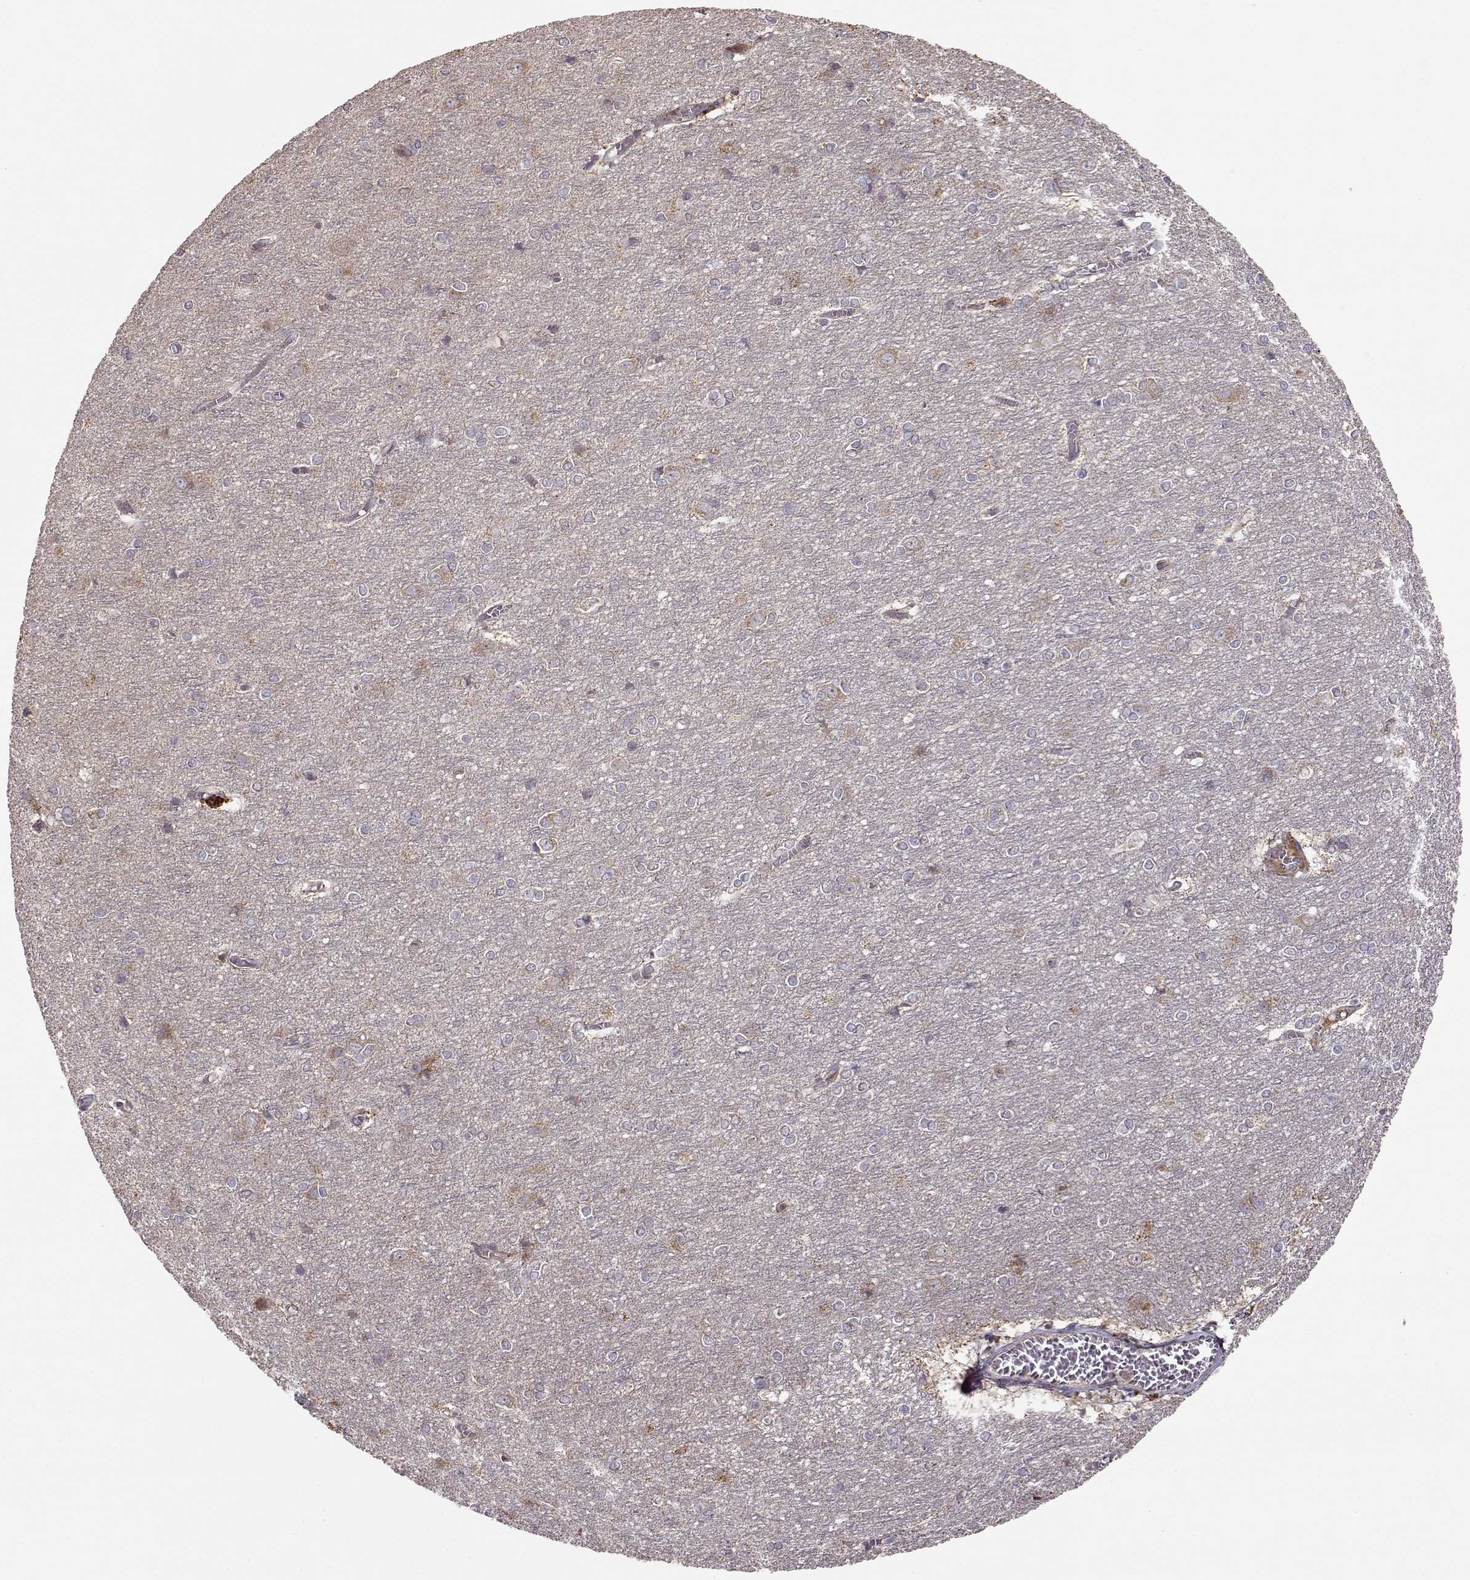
{"staining": {"intensity": "moderate", "quantity": ">75%", "location": "cytoplasmic/membranous"}, "tissue": "cerebral cortex", "cell_type": "Endothelial cells", "image_type": "normal", "snomed": [{"axis": "morphology", "description": "Normal tissue, NOS"}, {"axis": "topography", "description": "Cerebral cortex"}], "caption": "The image displays a brown stain indicating the presence of a protein in the cytoplasmic/membranous of endothelial cells in cerebral cortex.", "gene": "CMTM3", "patient": {"sex": "male", "age": 37}}